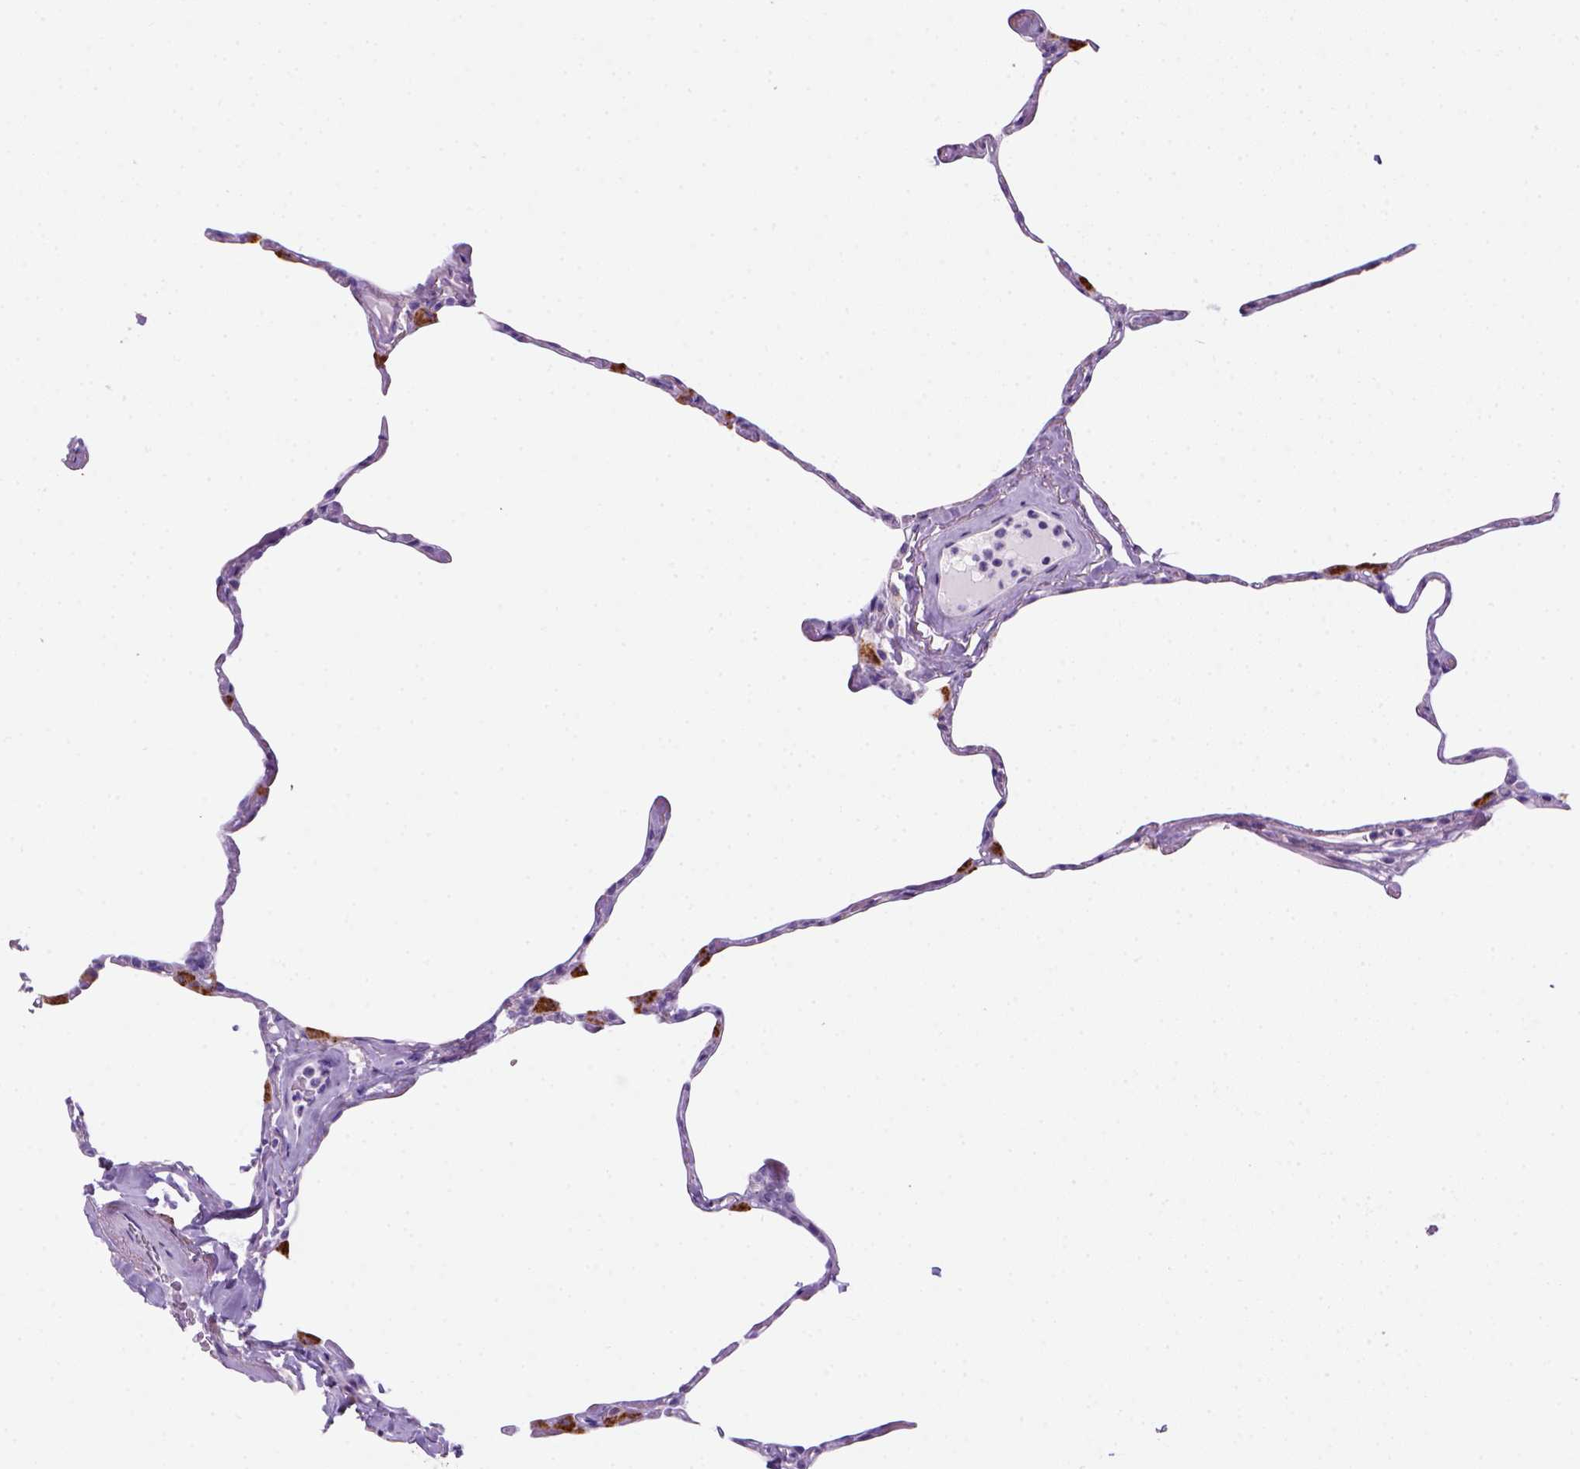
{"staining": {"intensity": "negative", "quantity": "none", "location": "none"}, "tissue": "lung", "cell_type": "Alveolar cells", "image_type": "normal", "snomed": [{"axis": "morphology", "description": "Normal tissue, NOS"}, {"axis": "topography", "description": "Lung"}], "caption": "Histopathology image shows no significant protein positivity in alveolar cells of benign lung.", "gene": "ARHGEF33", "patient": {"sex": "male", "age": 65}}